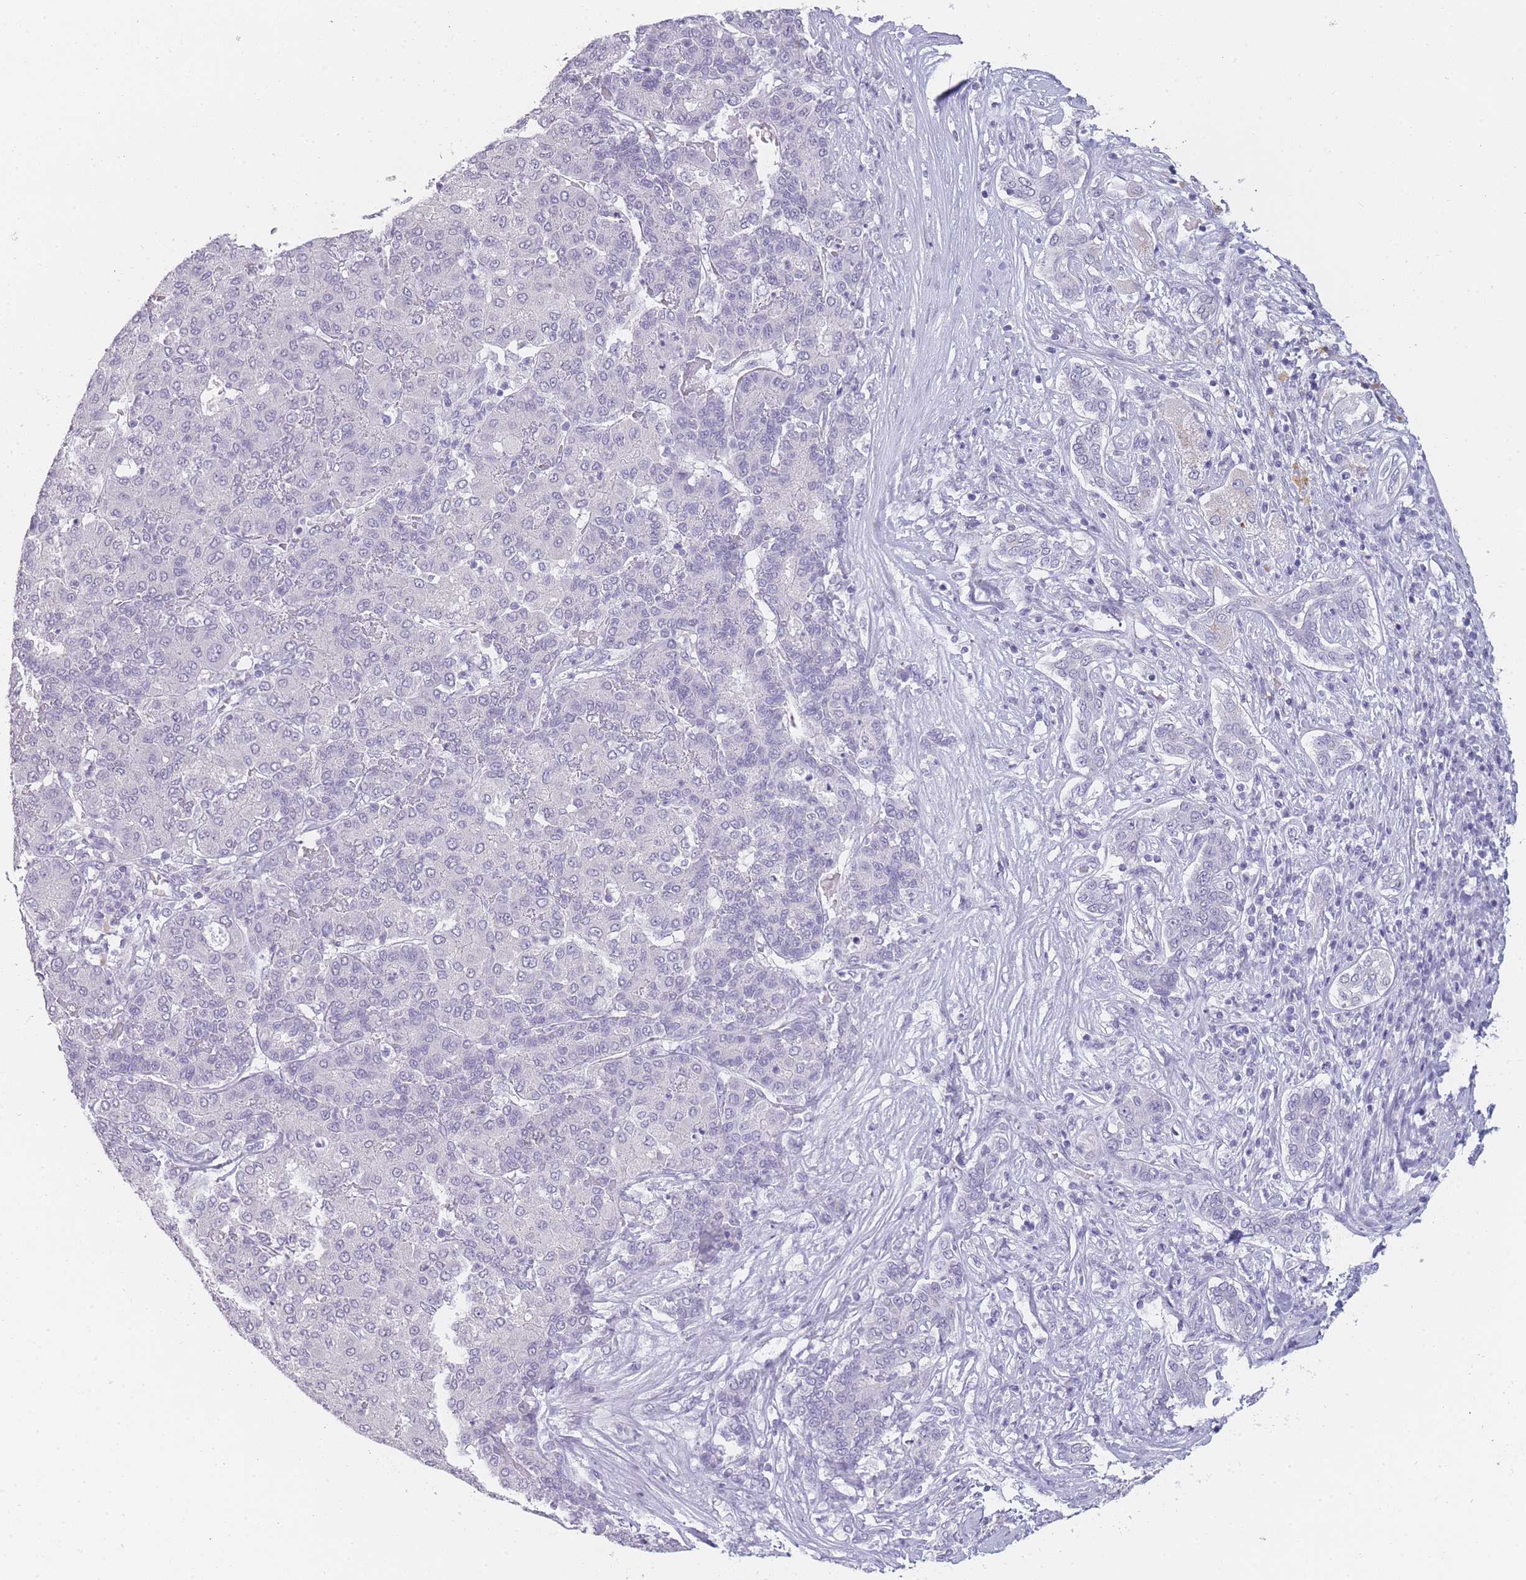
{"staining": {"intensity": "negative", "quantity": "none", "location": "none"}, "tissue": "liver cancer", "cell_type": "Tumor cells", "image_type": "cancer", "snomed": [{"axis": "morphology", "description": "Carcinoma, Hepatocellular, NOS"}, {"axis": "topography", "description": "Liver"}], "caption": "Immunohistochemical staining of liver cancer displays no significant positivity in tumor cells. (Brightfield microscopy of DAB IHC at high magnification).", "gene": "INS", "patient": {"sex": "male", "age": 65}}